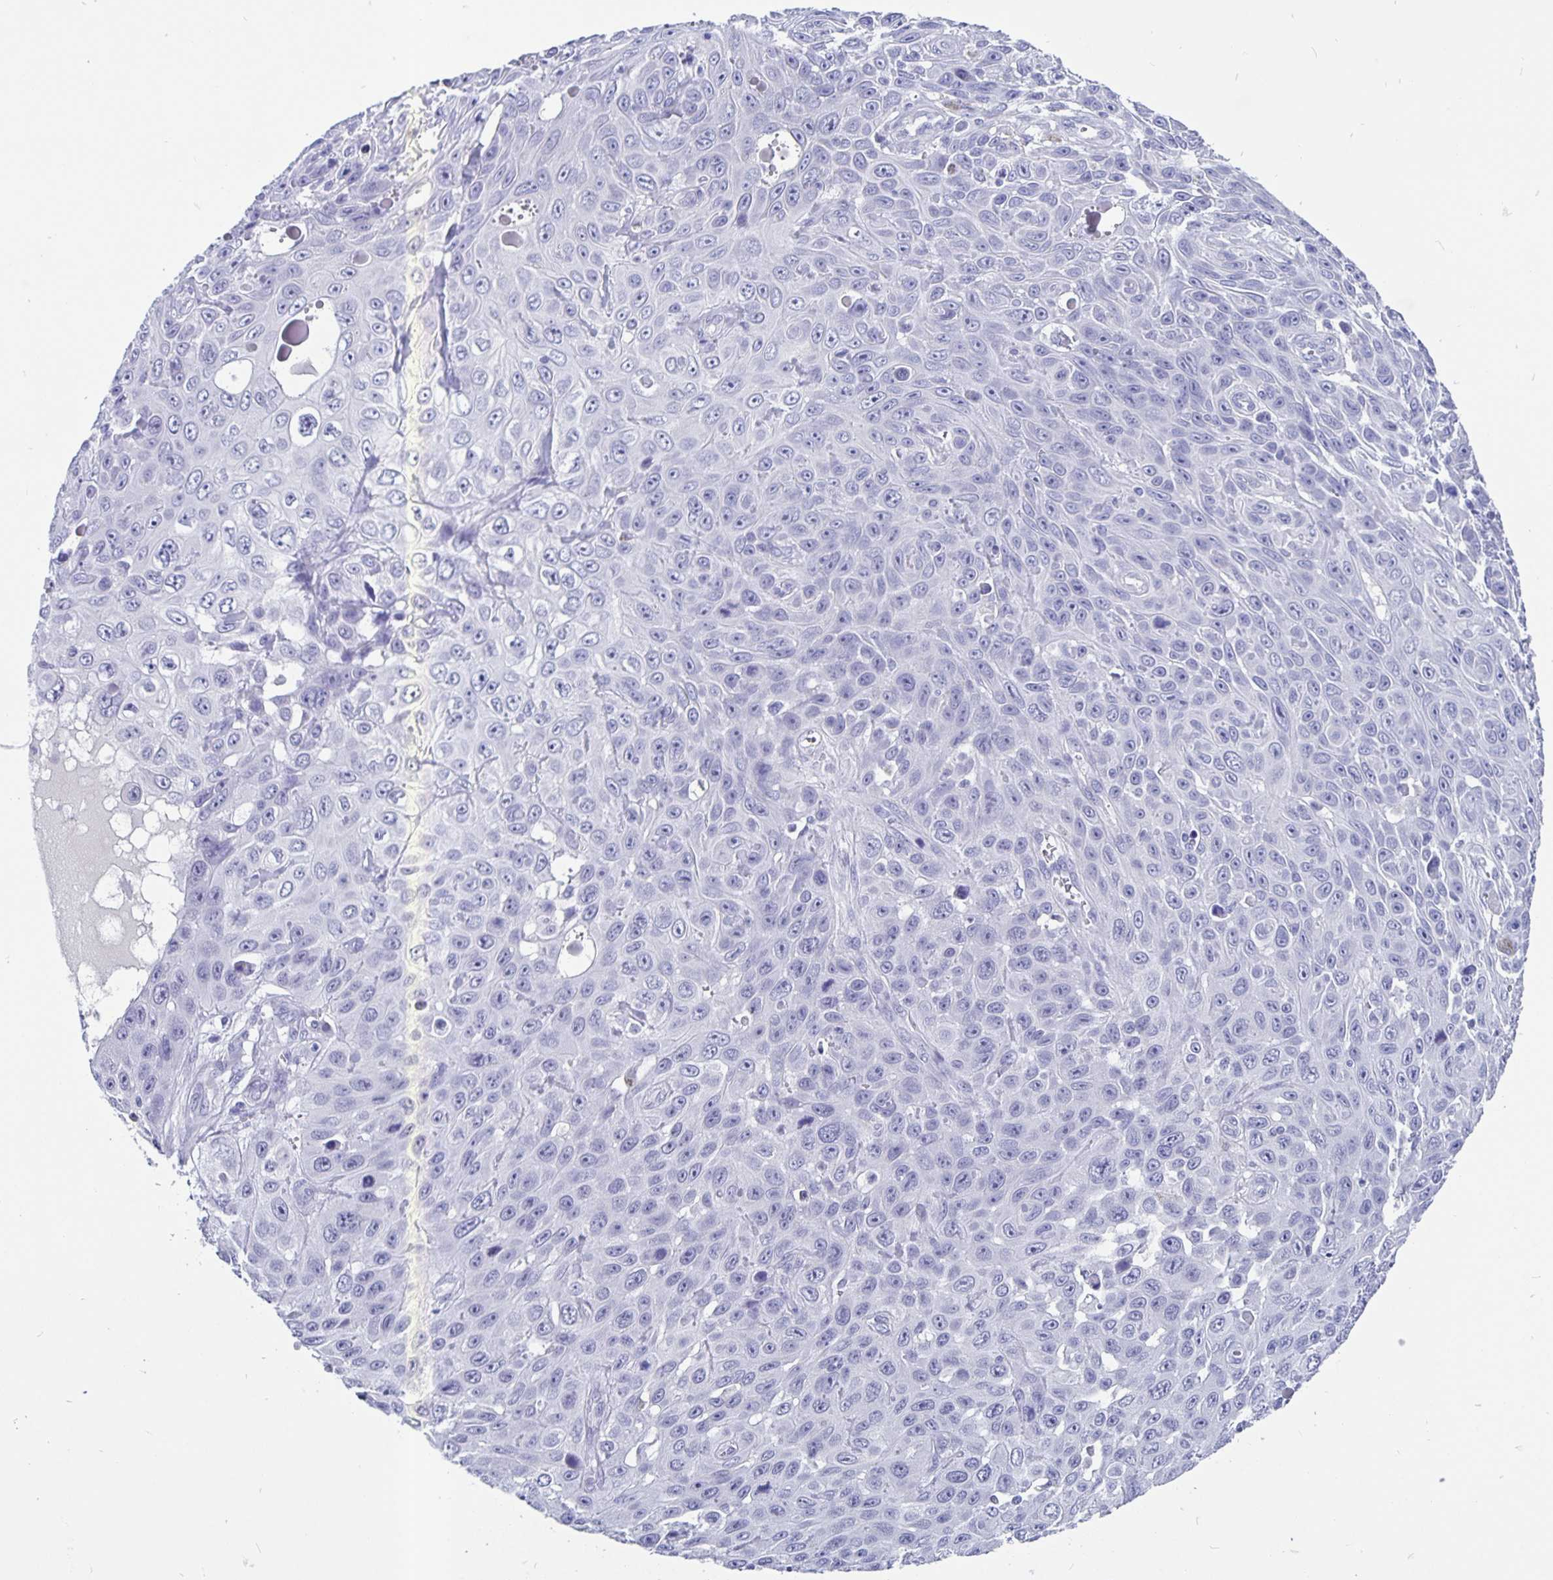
{"staining": {"intensity": "negative", "quantity": "none", "location": "none"}, "tissue": "skin cancer", "cell_type": "Tumor cells", "image_type": "cancer", "snomed": [{"axis": "morphology", "description": "Squamous cell carcinoma, NOS"}, {"axis": "topography", "description": "Skin"}], "caption": "Skin cancer (squamous cell carcinoma) was stained to show a protein in brown. There is no significant positivity in tumor cells. (Immunohistochemistry, brightfield microscopy, high magnification).", "gene": "ODF3B", "patient": {"sex": "male", "age": 82}}